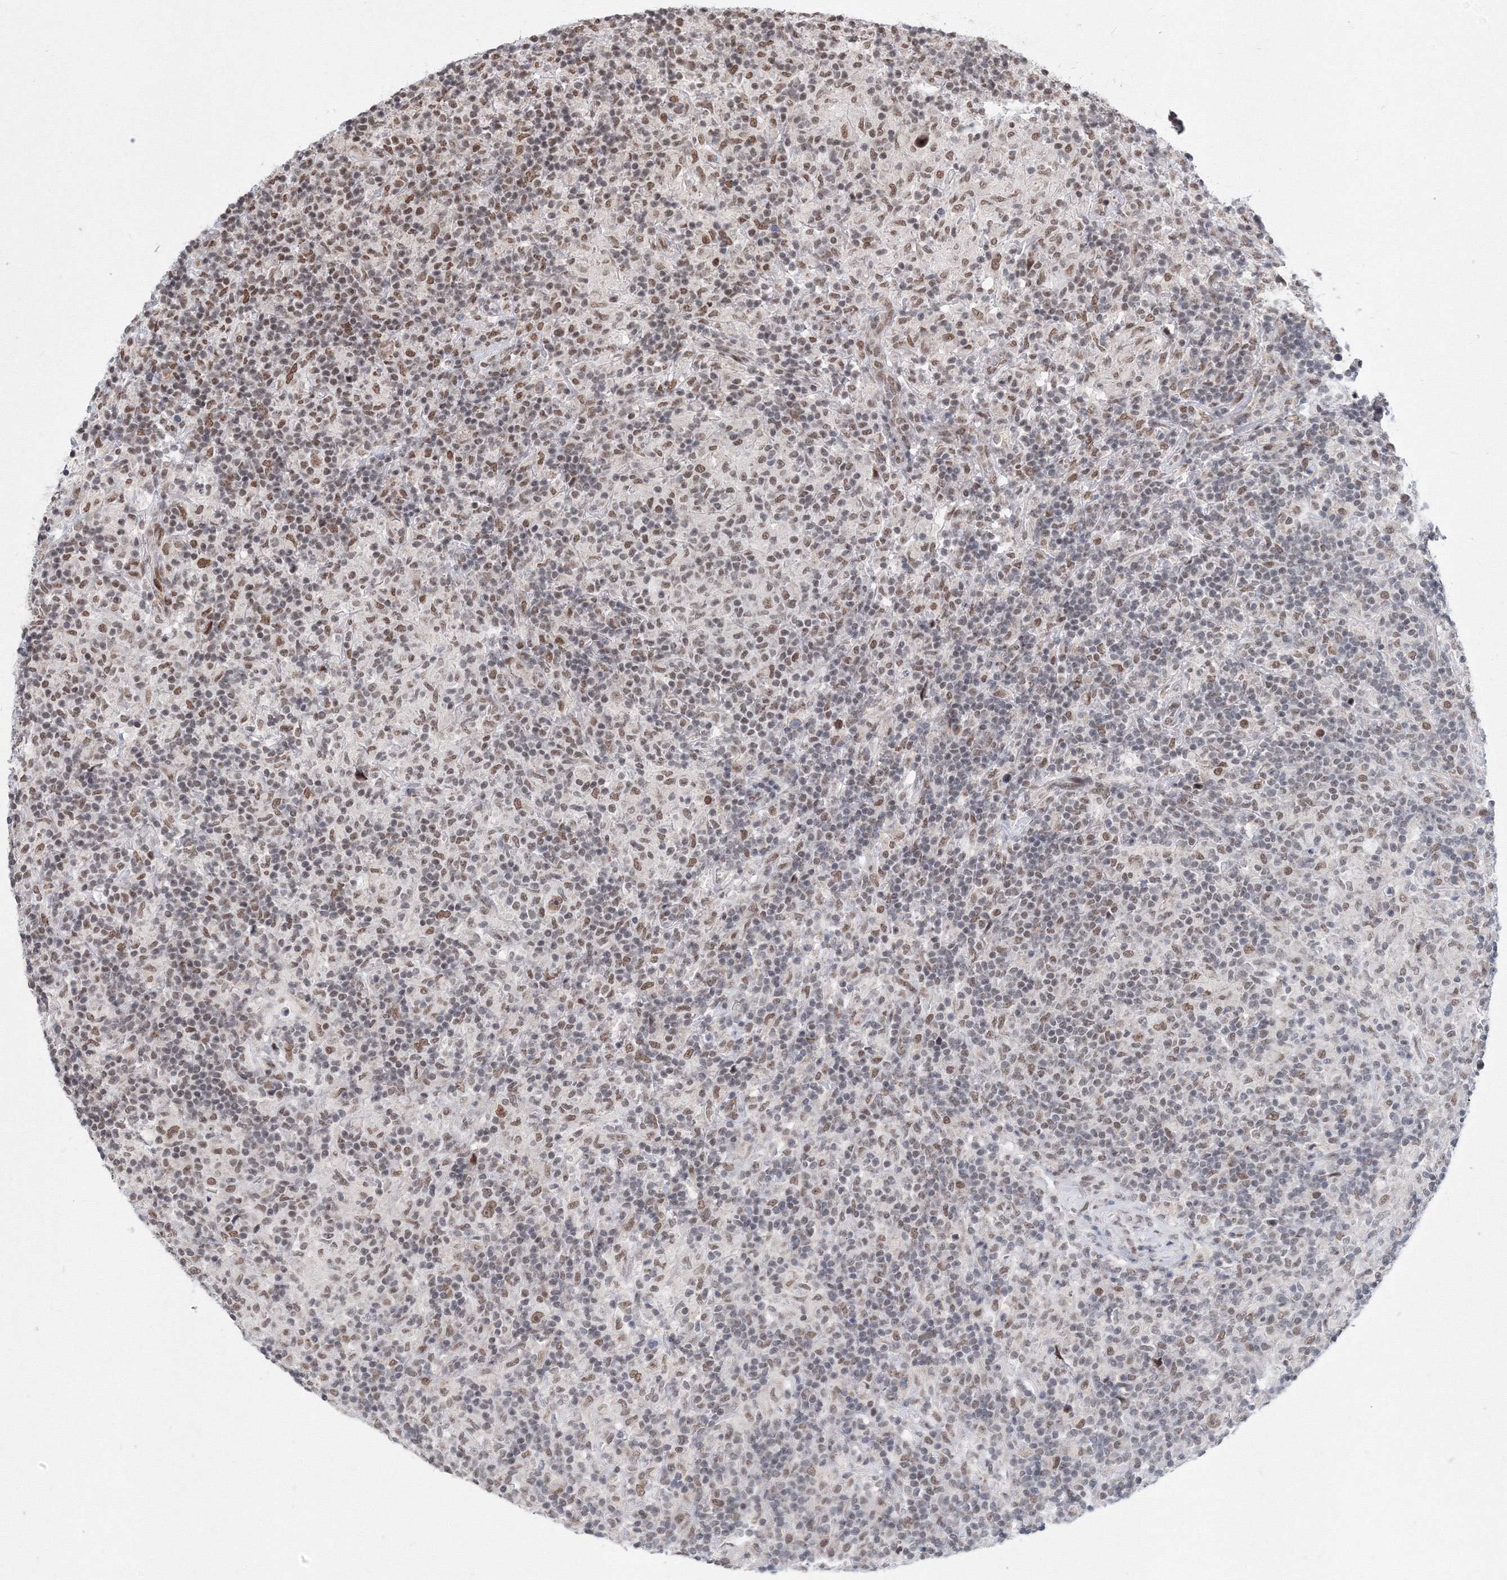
{"staining": {"intensity": "moderate", "quantity": ">75%", "location": "nuclear"}, "tissue": "lymphoma", "cell_type": "Tumor cells", "image_type": "cancer", "snomed": [{"axis": "morphology", "description": "Hodgkin's disease, NOS"}, {"axis": "topography", "description": "Lymph node"}], "caption": "Immunohistochemical staining of Hodgkin's disease shows medium levels of moderate nuclear expression in approximately >75% of tumor cells.", "gene": "SF3B6", "patient": {"sex": "male", "age": 70}}